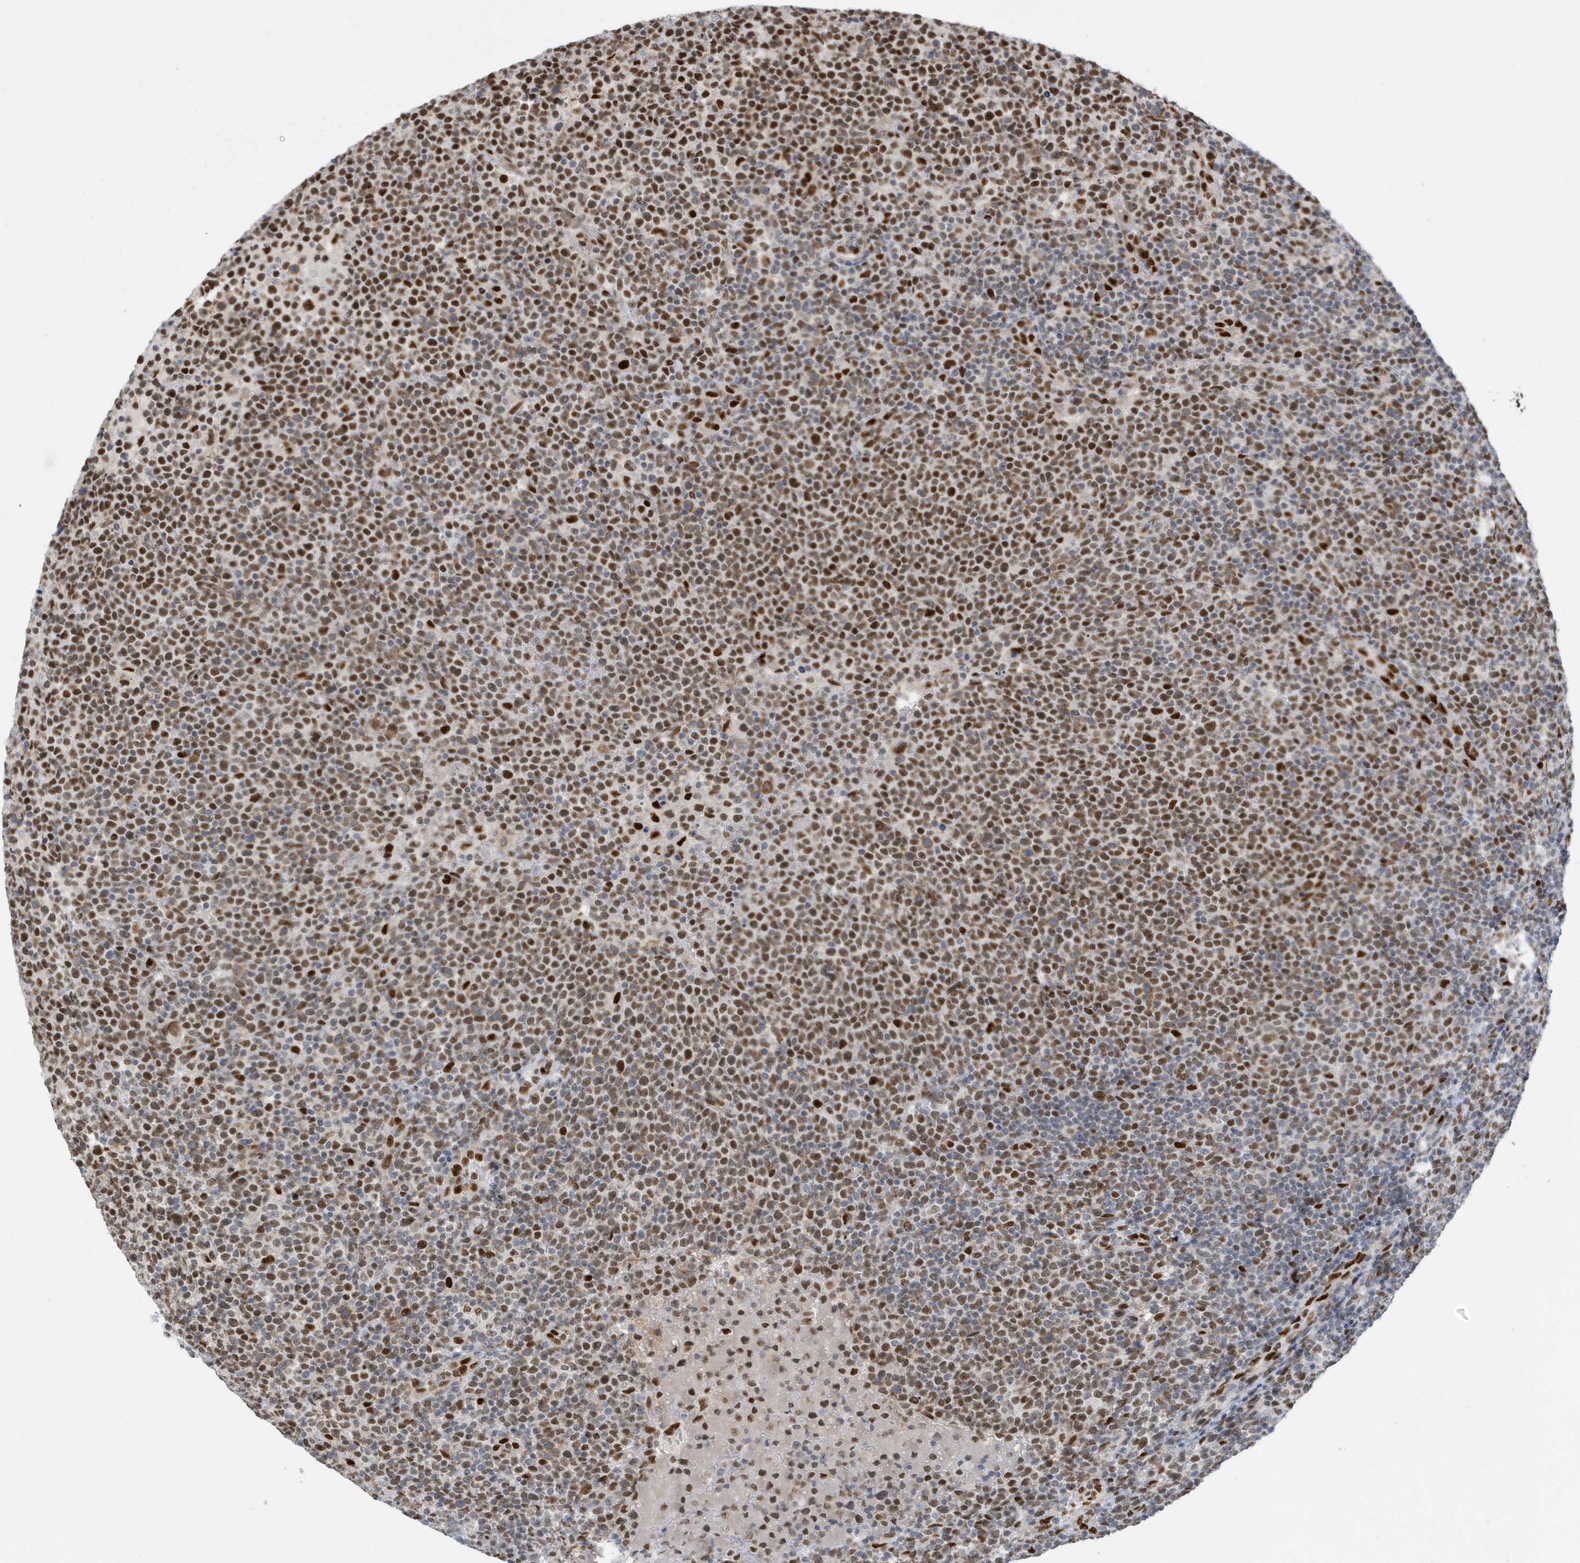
{"staining": {"intensity": "moderate", "quantity": ">75%", "location": "nuclear"}, "tissue": "lymphoma", "cell_type": "Tumor cells", "image_type": "cancer", "snomed": [{"axis": "morphology", "description": "Malignant lymphoma, non-Hodgkin's type, High grade"}, {"axis": "topography", "description": "Lymph node"}], "caption": "A high-resolution image shows IHC staining of malignant lymphoma, non-Hodgkin's type (high-grade), which shows moderate nuclear positivity in about >75% of tumor cells.", "gene": "PCYT1A", "patient": {"sex": "male", "age": 61}}